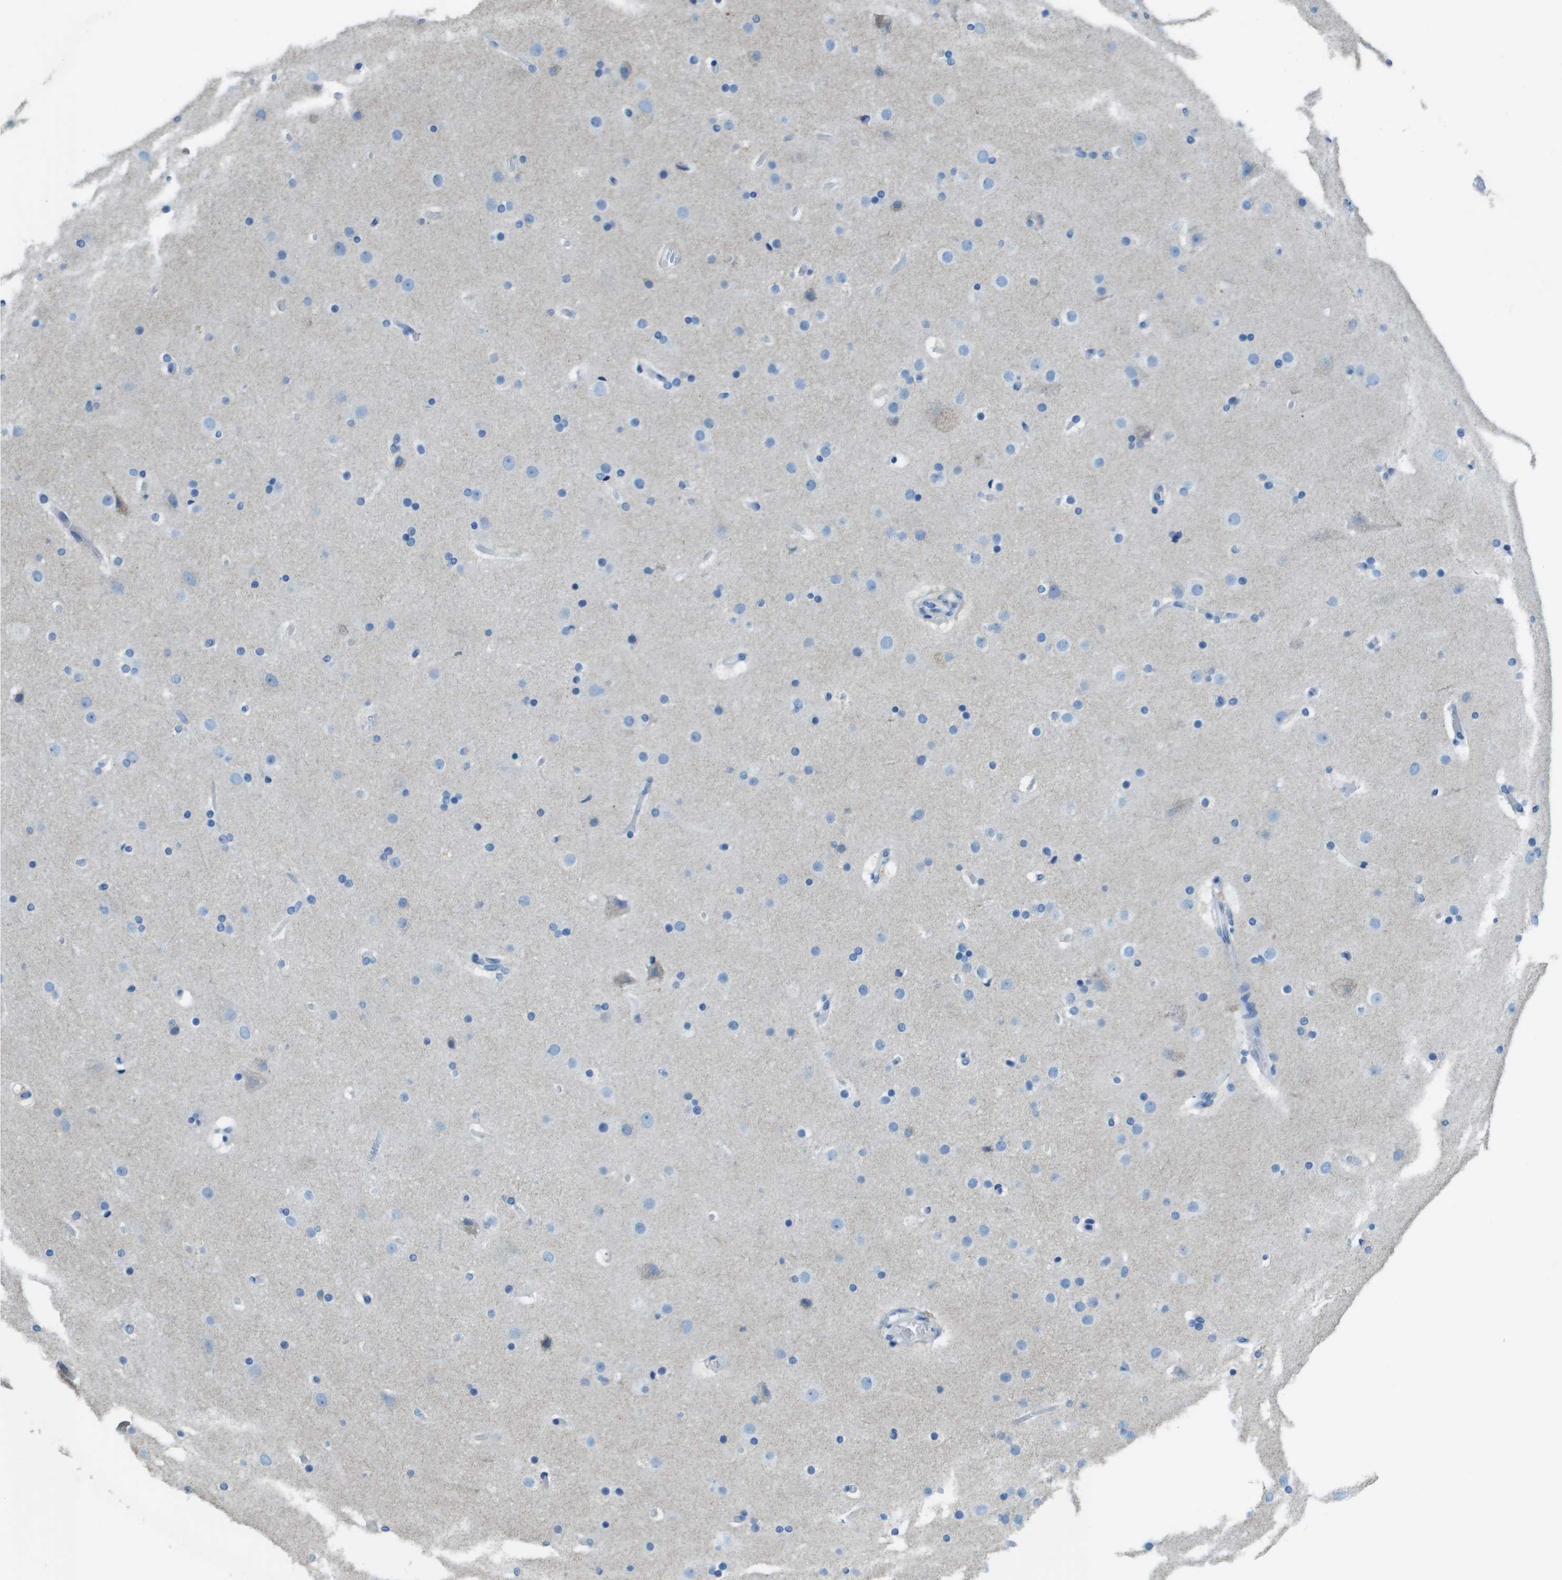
{"staining": {"intensity": "negative", "quantity": "none", "location": "none"}, "tissue": "cerebral cortex", "cell_type": "Endothelial cells", "image_type": "normal", "snomed": [{"axis": "morphology", "description": "Normal tissue, NOS"}, {"axis": "topography", "description": "Cerebral cortex"}], "caption": "Immunohistochemical staining of unremarkable human cerebral cortex exhibits no significant positivity in endothelial cells. Brightfield microscopy of immunohistochemistry (IHC) stained with DAB (3,3'-diaminobenzidine) (brown) and hematoxylin (blue), captured at high magnification.", "gene": "SDC1", "patient": {"sex": "male", "age": 57}}